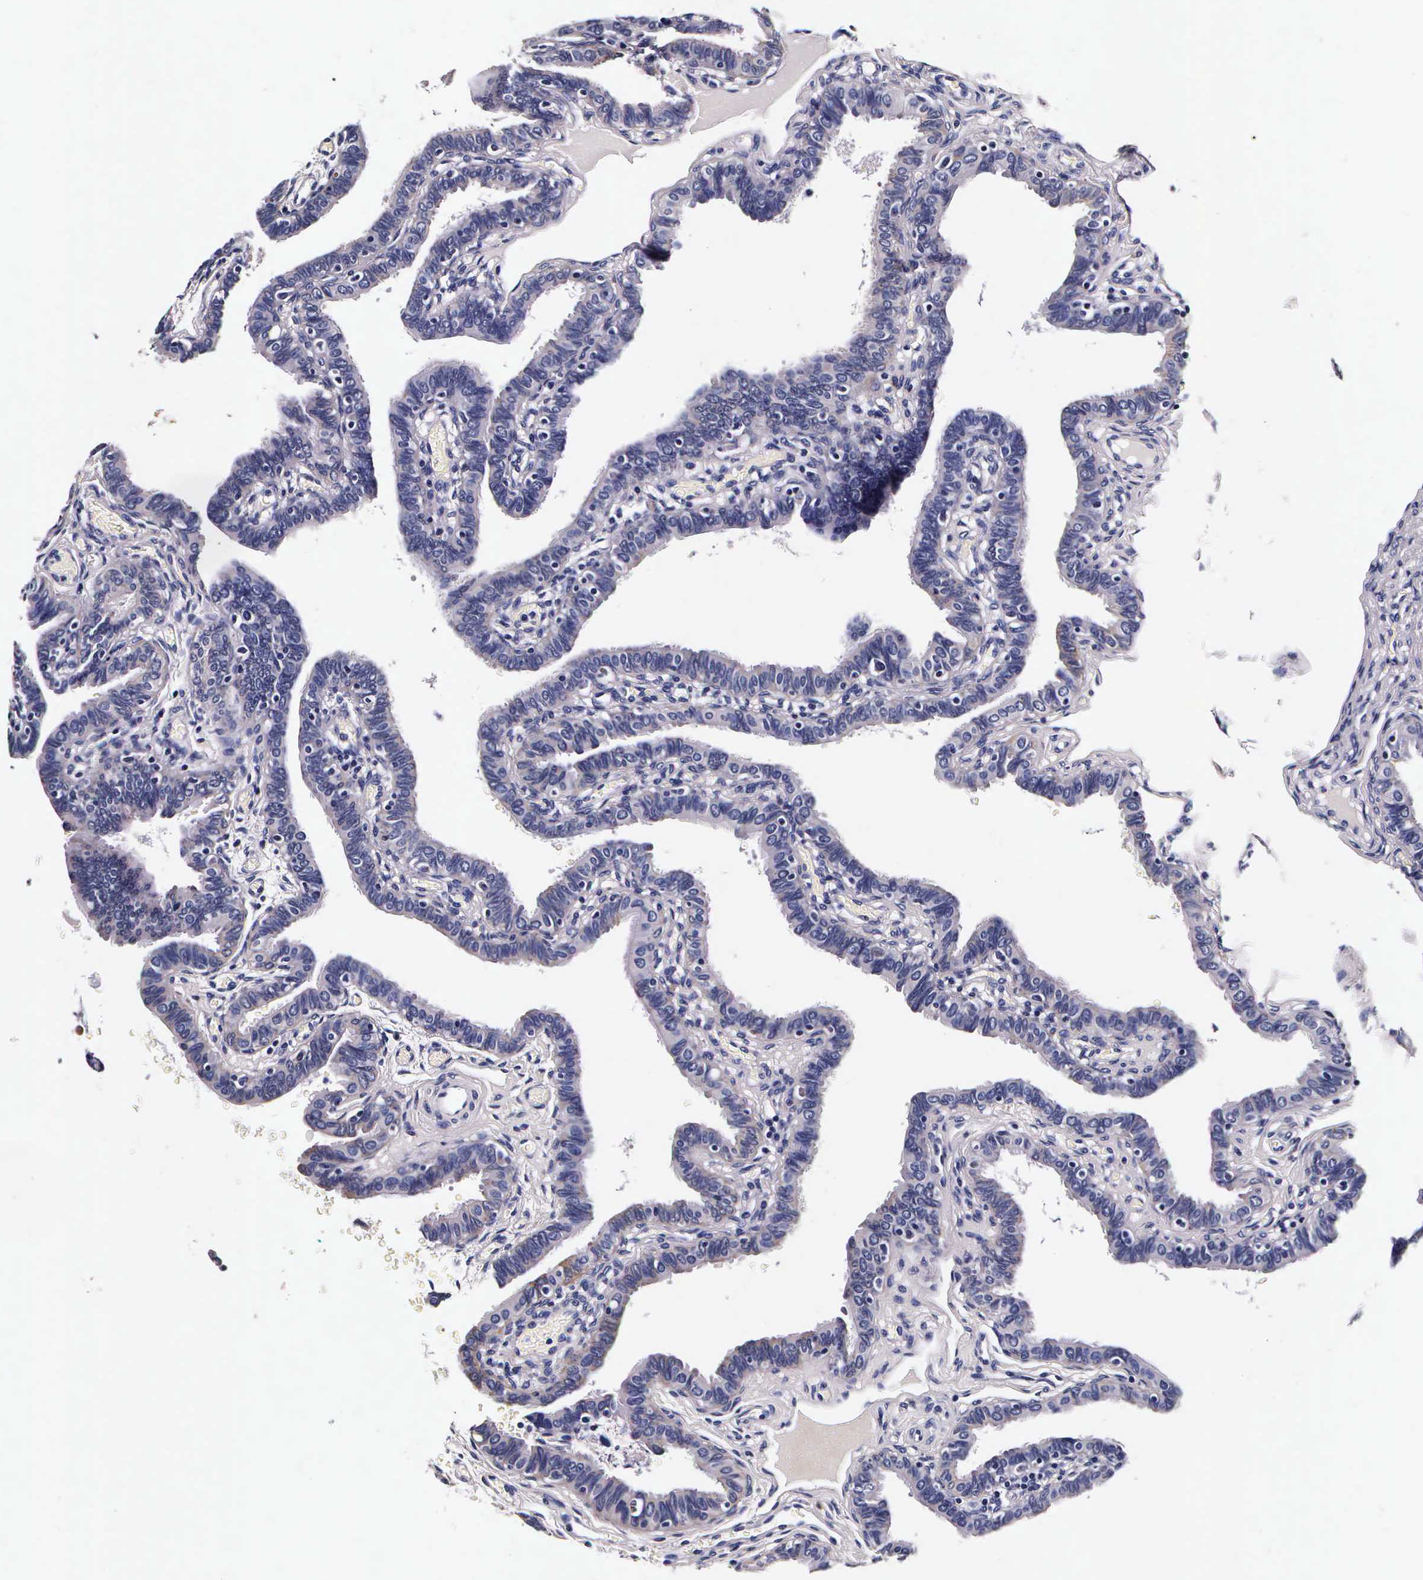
{"staining": {"intensity": "moderate", "quantity": "25%-75%", "location": "cytoplasmic/membranous"}, "tissue": "fallopian tube", "cell_type": "Glandular cells", "image_type": "normal", "snomed": [{"axis": "morphology", "description": "Normal tissue, NOS"}, {"axis": "topography", "description": "Fallopian tube"}], "caption": "A high-resolution micrograph shows immunohistochemistry (IHC) staining of normal fallopian tube, which demonstrates moderate cytoplasmic/membranous expression in about 25%-75% of glandular cells. The protein of interest is shown in brown color, while the nuclei are stained blue.", "gene": "CTSB", "patient": {"sex": "female", "age": 38}}